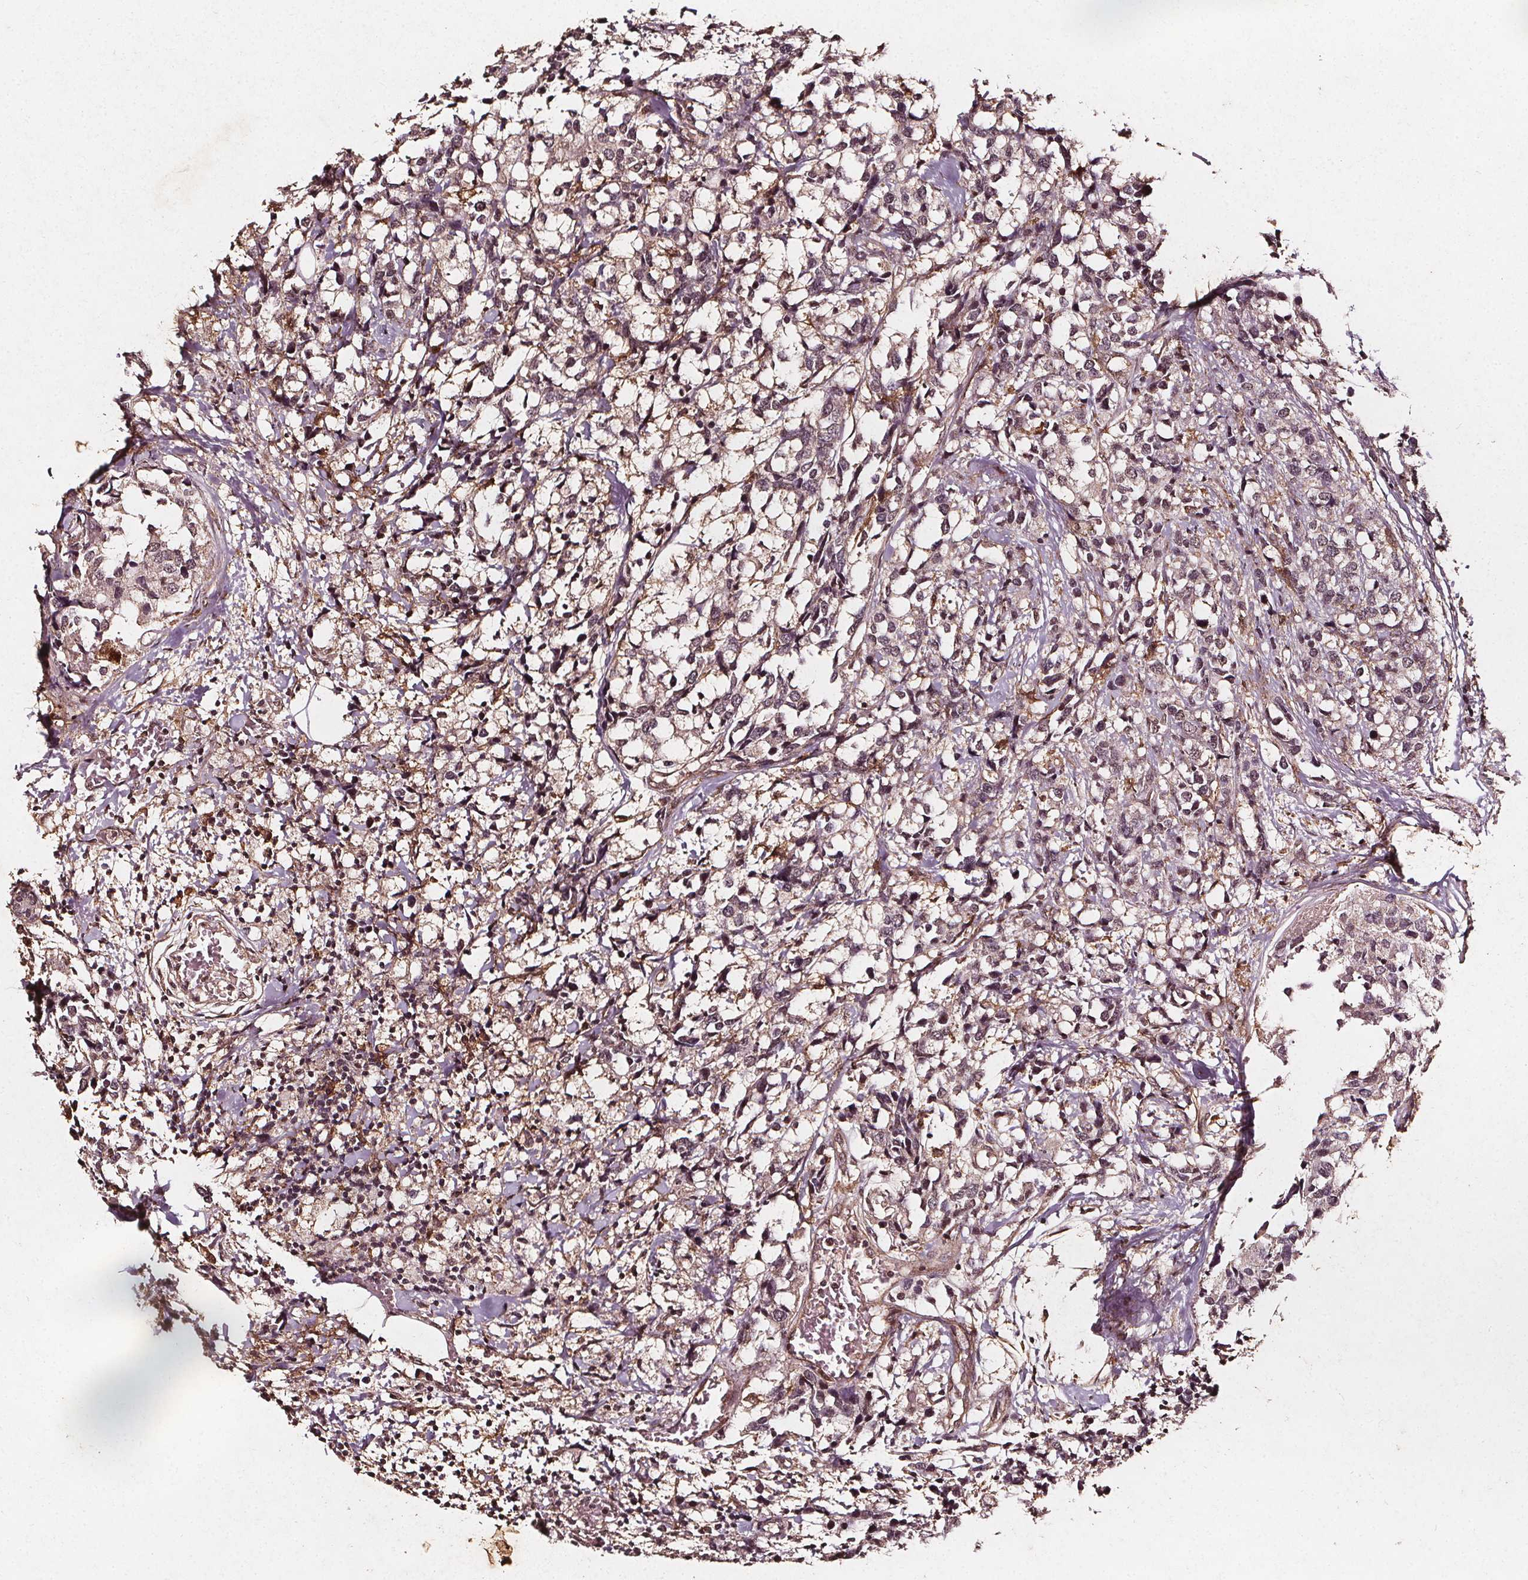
{"staining": {"intensity": "moderate", "quantity": ">75%", "location": "cytoplasmic/membranous"}, "tissue": "breast cancer", "cell_type": "Tumor cells", "image_type": "cancer", "snomed": [{"axis": "morphology", "description": "Lobular carcinoma"}, {"axis": "topography", "description": "Breast"}], "caption": "Moderate cytoplasmic/membranous expression for a protein is present in about >75% of tumor cells of breast lobular carcinoma using IHC.", "gene": "ABCA1", "patient": {"sex": "female", "age": 59}}